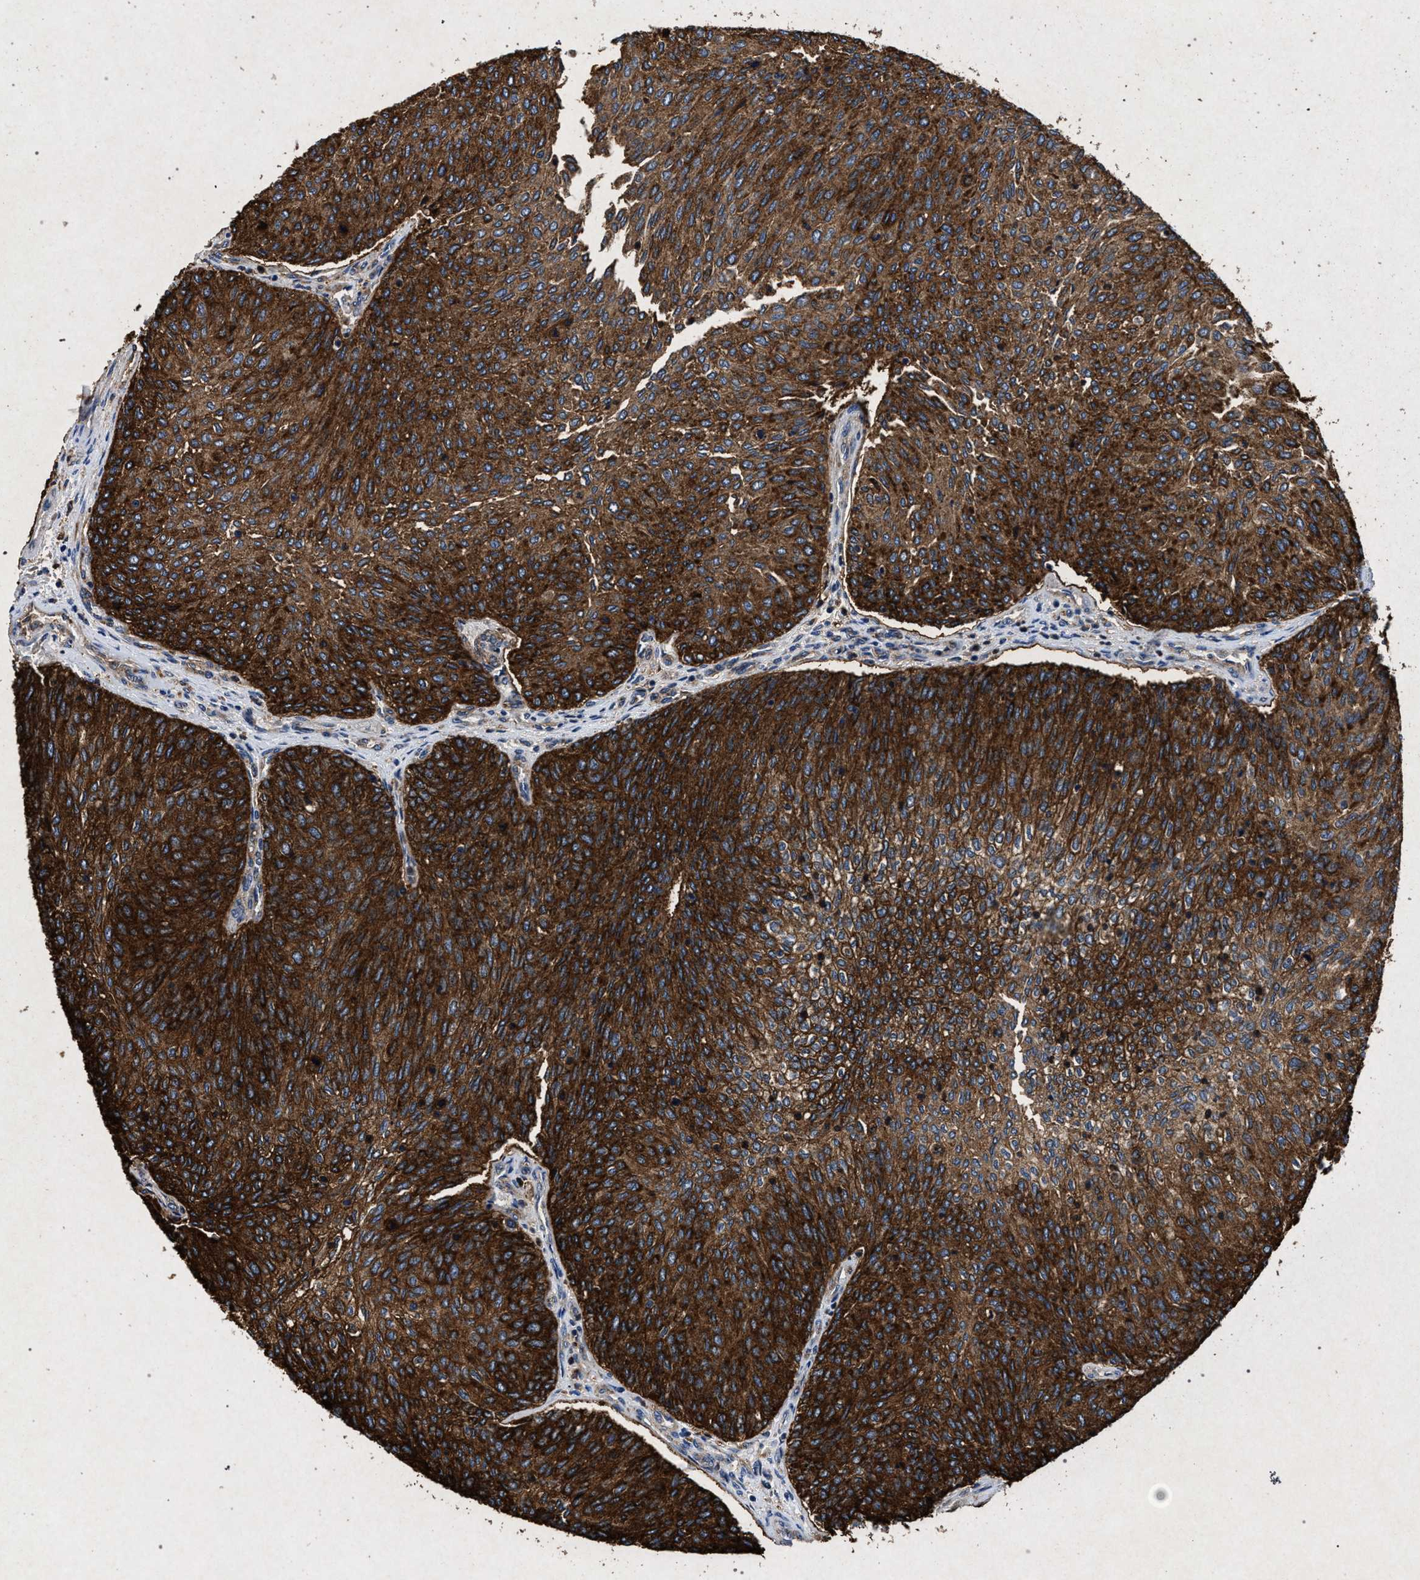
{"staining": {"intensity": "strong", "quantity": ">75%", "location": "cytoplasmic/membranous"}, "tissue": "urothelial cancer", "cell_type": "Tumor cells", "image_type": "cancer", "snomed": [{"axis": "morphology", "description": "Urothelial carcinoma, Low grade"}, {"axis": "topography", "description": "Urinary bladder"}], "caption": "Protein expression by IHC shows strong cytoplasmic/membranous positivity in about >75% of tumor cells in urothelial cancer.", "gene": "MARCKS", "patient": {"sex": "female", "age": 79}}